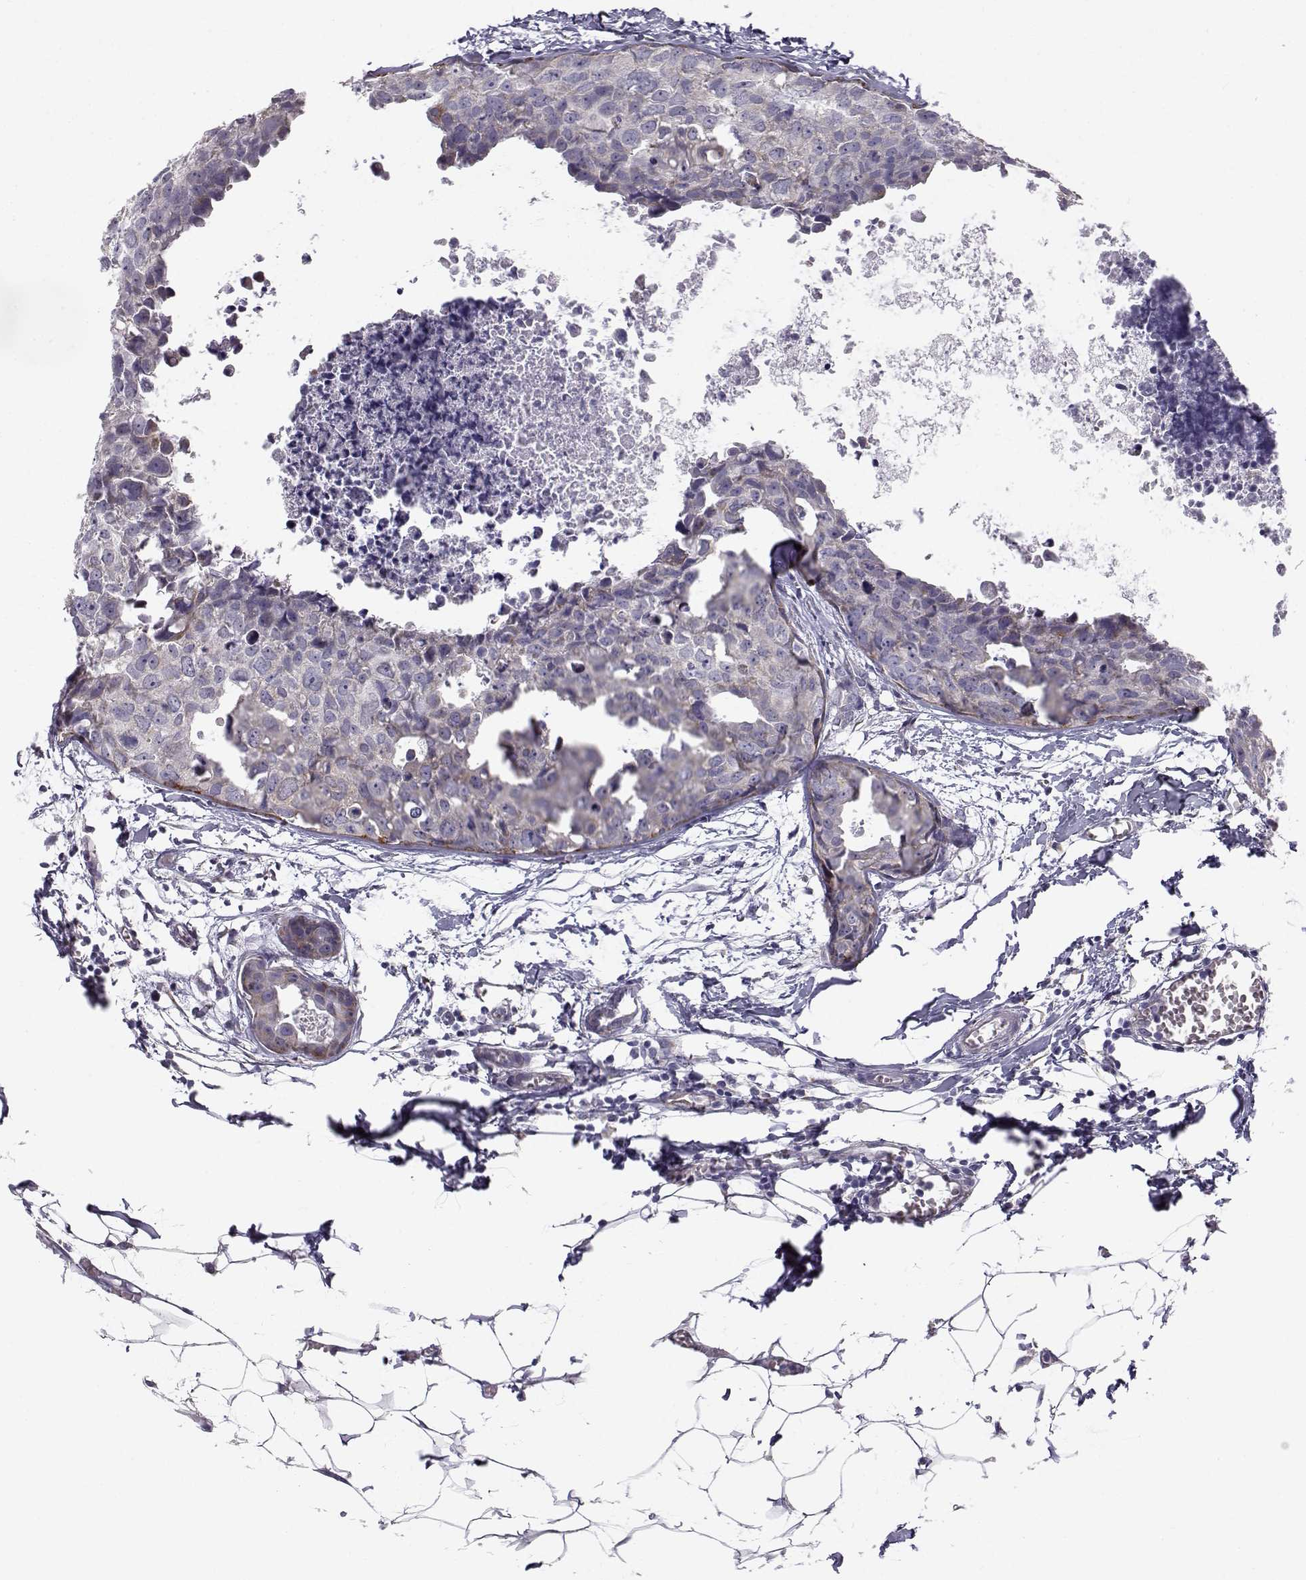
{"staining": {"intensity": "negative", "quantity": "none", "location": "none"}, "tissue": "breast cancer", "cell_type": "Tumor cells", "image_type": "cancer", "snomed": [{"axis": "morphology", "description": "Duct carcinoma"}, {"axis": "topography", "description": "Breast"}], "caption": "Immunohistochemistry (IHC) photomicrograph of human infiltrating ductal carcinoma (breast) stained for a protein (brown), which exhibits no positivity in tumor cells.", "gene": "KCNMB4", "patient": {"sex": "female", "age": 38}}